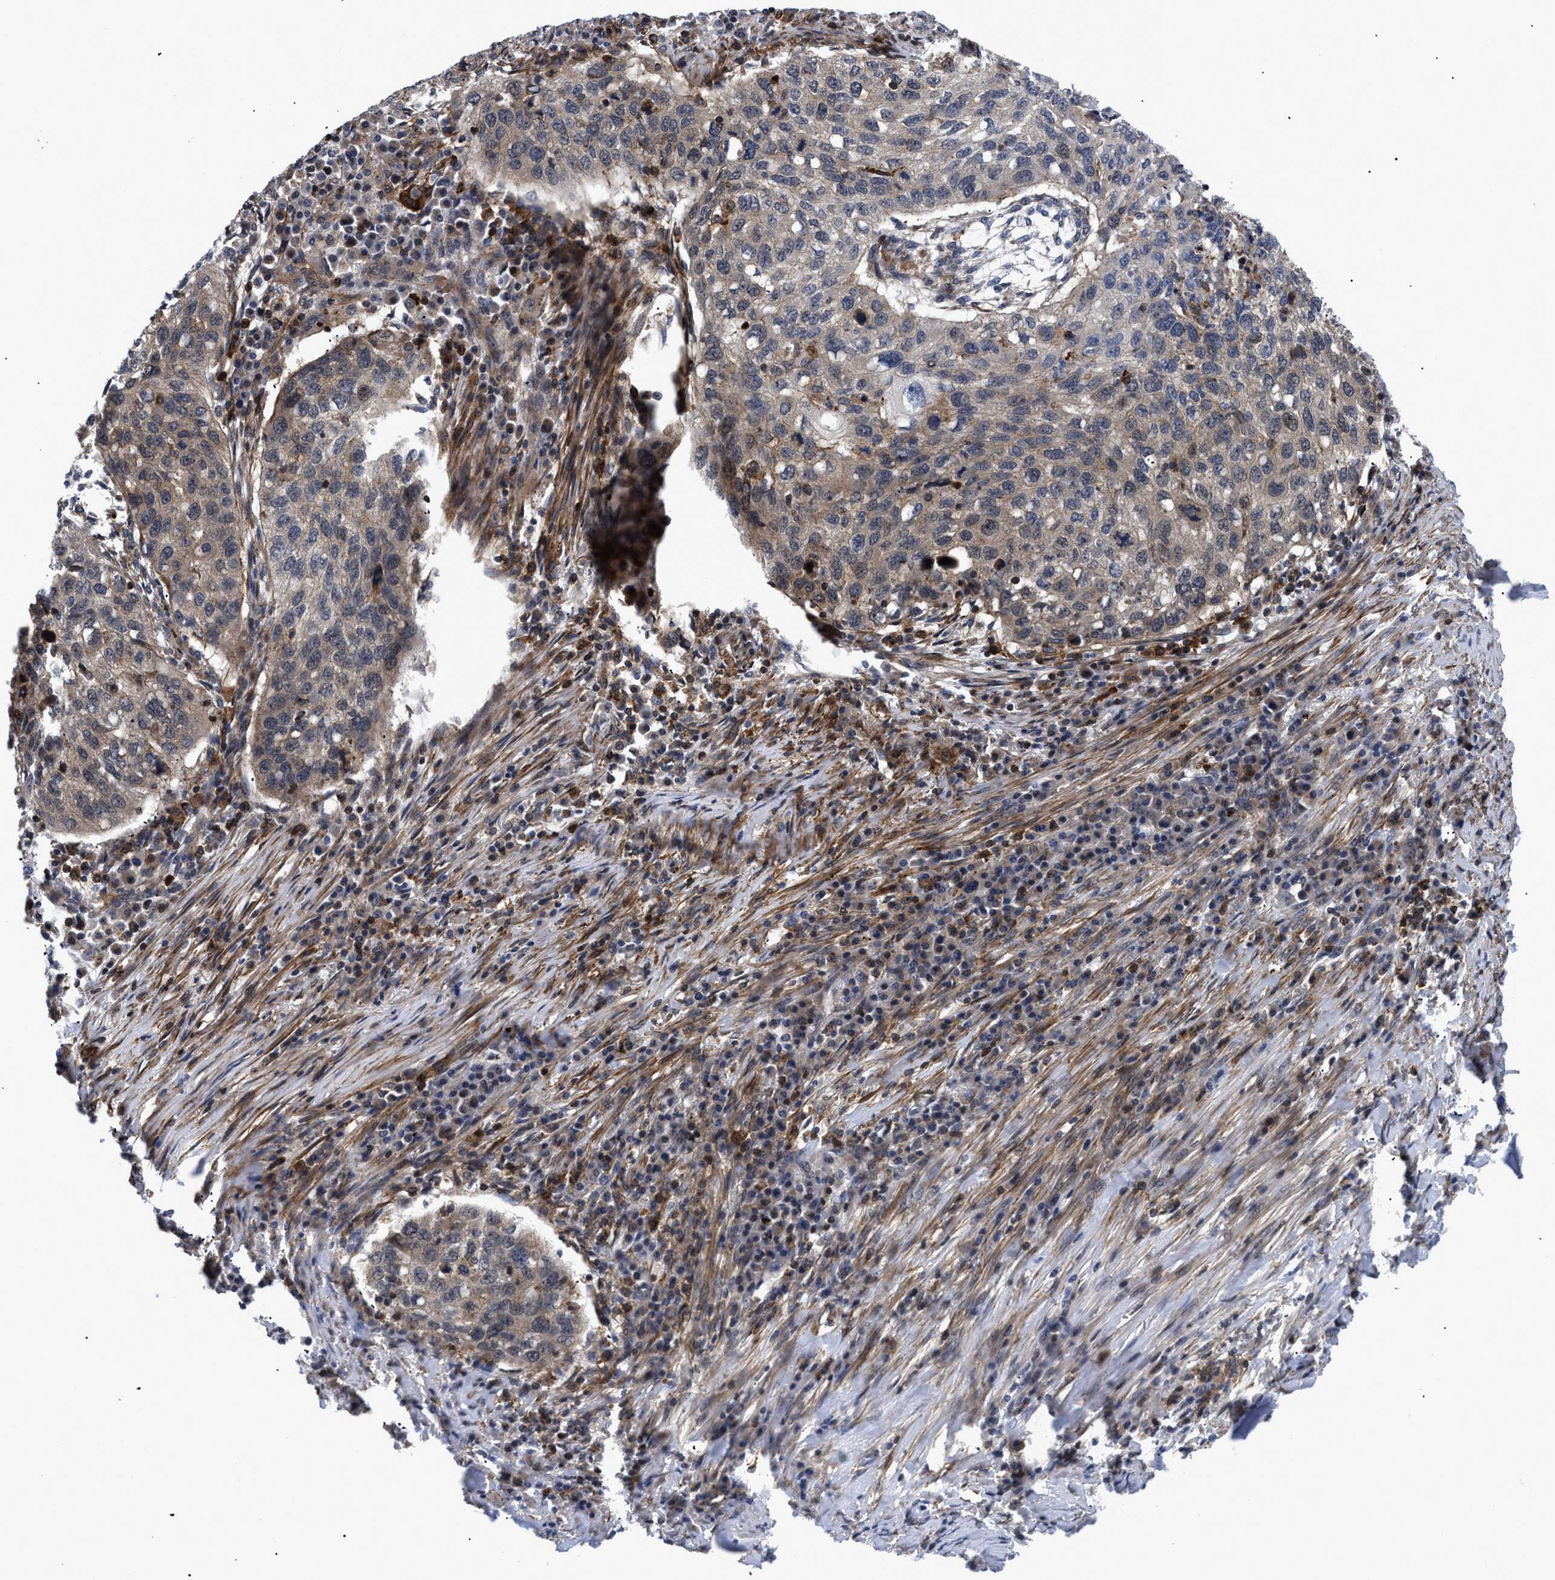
{"staining": {"intensity": "moderate", "quantity": "<25%", "location": "cytoplasmic/membranous"}, "tissue": "lung cancer", "cell_type": "Tumor cells", "image_type": "cancer", "snomed": [{"axis": "morphology", "description": "Squamous cell carcinoma, NOS"}, {"axis": "topography", "description": "Lung"}], "caption": "Human squamous cell carcinoma (lung) stained for a protein (brown) demonstrates moderate cytoplasmic/membranous positive expression in about <25% of tumor cells.", "gene": "SPAST", "patient": {"sex": "female", "age": 63}}